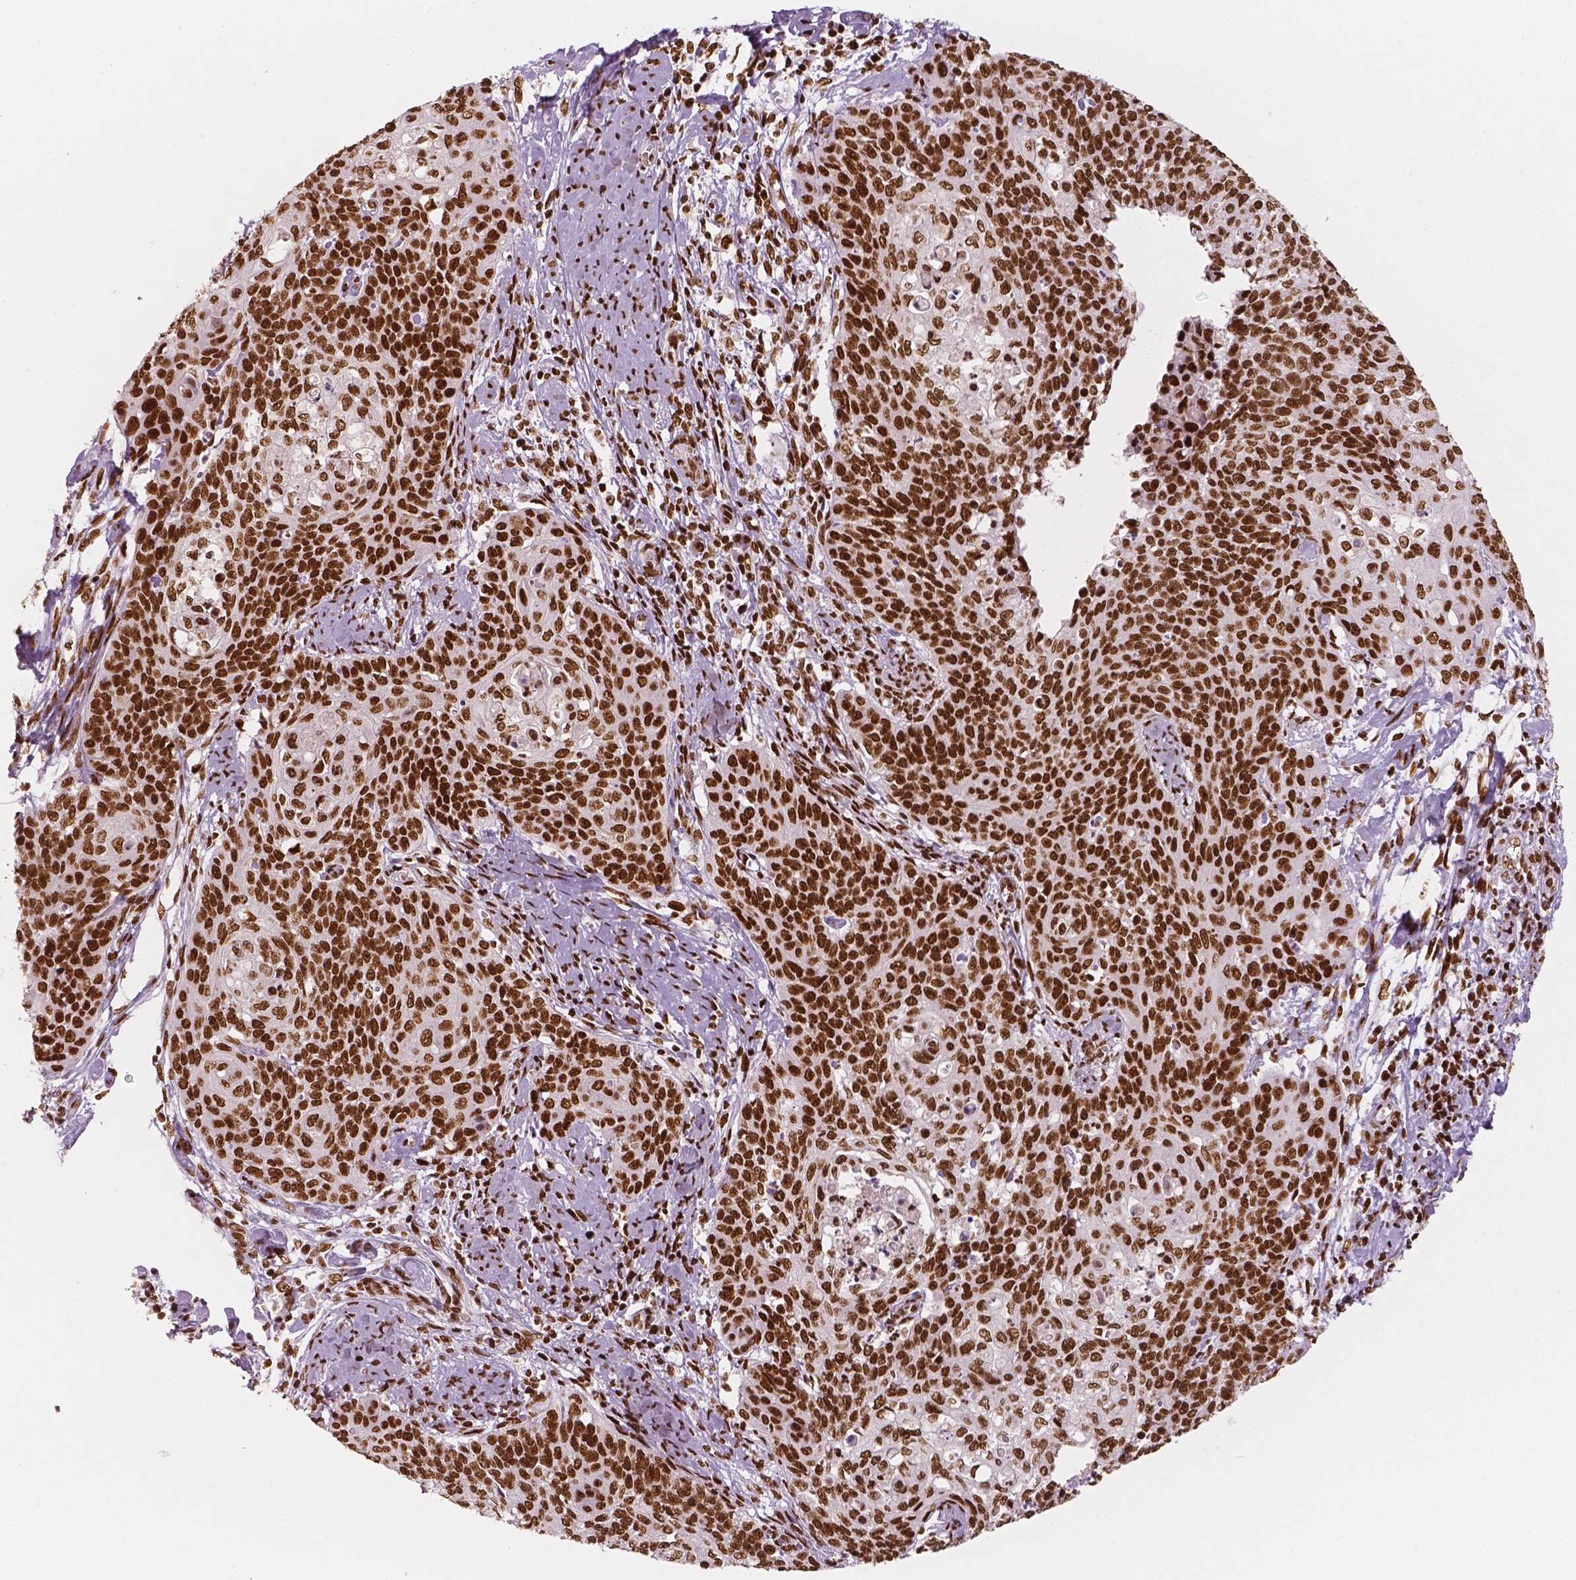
{"staining": {"intensity": "strong", "quantity": ">75%", "location": "nuclear"}, "tissue": "cervical cancer", "cell_type": "Tumor cells", "image_type": "cancer", "snomed": [{"axis": "morphology", "description": "Normal tissue, NOS"}, {"axis": "morphology", "description": "Squamous cell carcinoma, NOS"}, {"axis": "topography", "description": "Cervix"}], "caption": "Protein expression analysis of cervical squamous cell carcinoma displays strong nuclear expression in approximately >75% of tumor cells. (IHC, brightfield microscopy, high magnification).", "gene": "BRD4", "patient": {"sex": "female", "age": 39}}